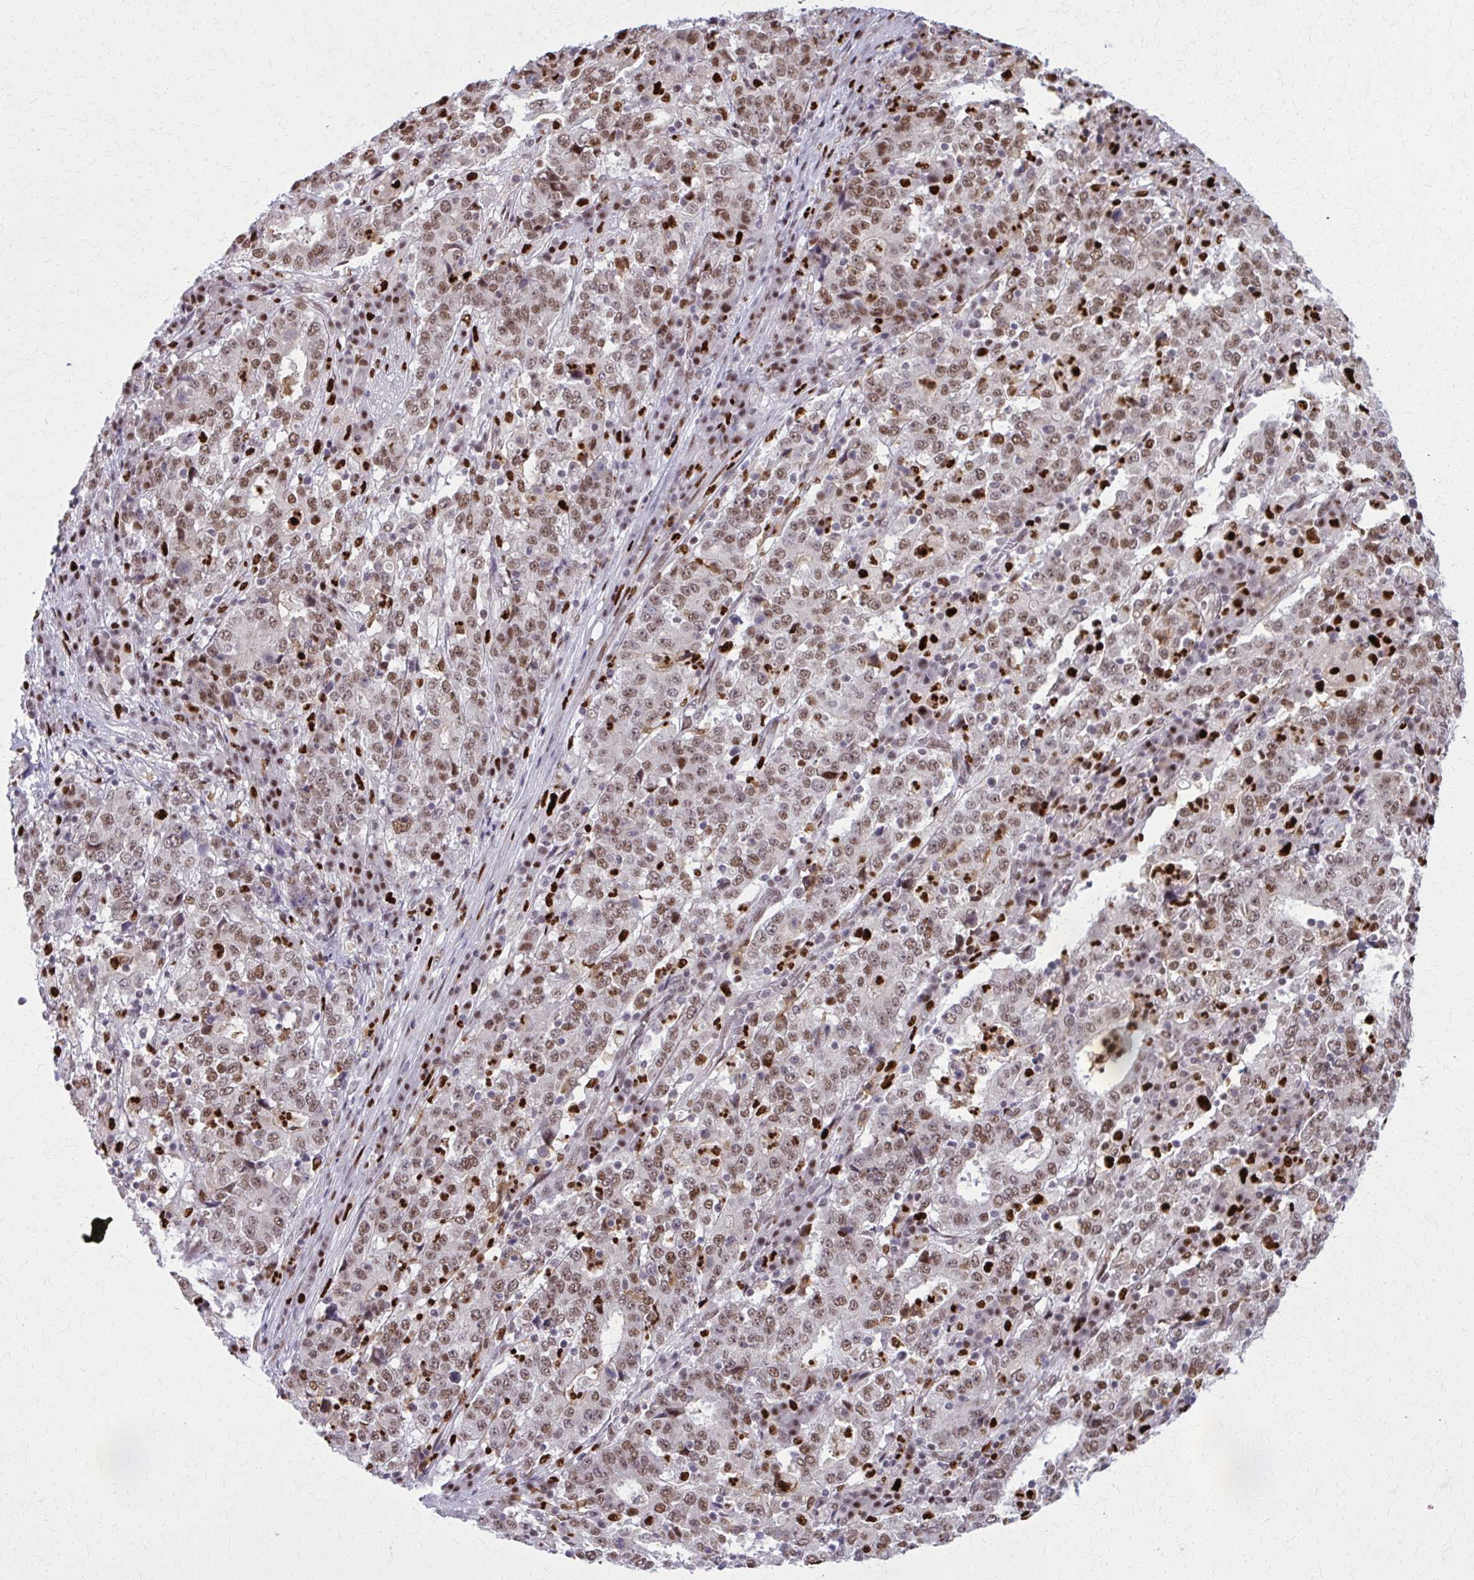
{"staining": {"intensity": "moderate", "quantity": ">75%", "location": "nuclear"}, "tissue": "stomach cancer", "cell_type": "Tumor cells", "image_type": "cancer", "snomed": [{"axis": "morphology", "description": "Adenocarcinoma, NOS"}, {"axis": "topography", "description": "Stomach"}], "caption": "Human adenocarcinoma (stomach) stained for a protein (brown) demonstrates moderate nuclear positive positivity in about >75% of tumor cells.", "gene": "ZNF559", "patient": {"sex": "male", "age": 59}}